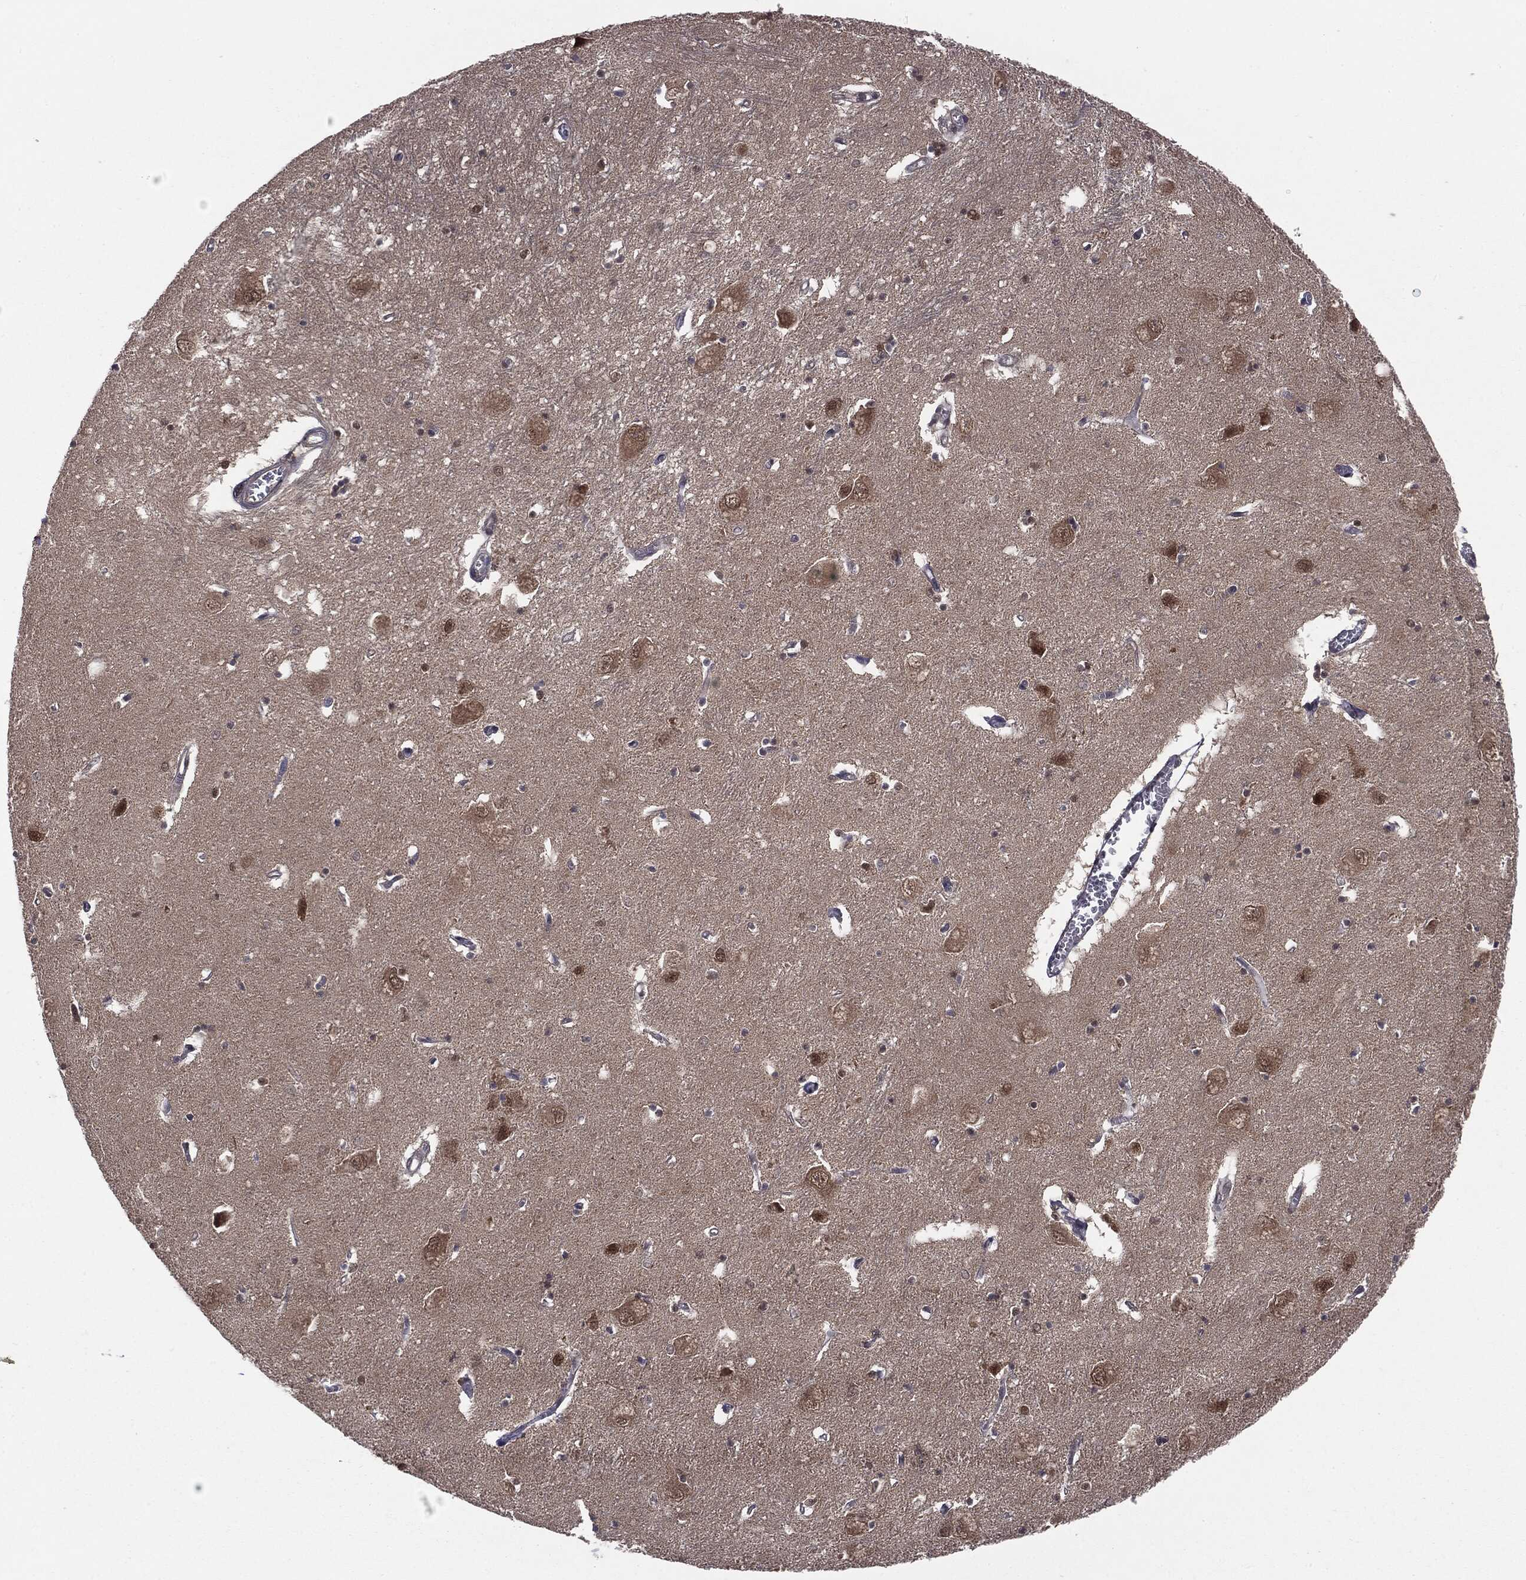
{"staining": {"intensity": "negative", "quantity": "none", "location": "none"}, "tissue": "caudate", "cell_type": "Glial cells", "image_type": "normal", "snomed": [{"axis": "morphology", "description": "Normal tissue, NOS"}, {"axis": "topography", "description": "Lateral ventricle wall"}], "caption": "Immunohistochemical staining of normal human caudate reveals no significant staining in glial cells. Brightfield microscopy of IHC stained with DAB (brown) and hematoxylin (blue), captured at high magnification.", "gene": "KRT7", "patient": {"sex": "male", "age": 54}}